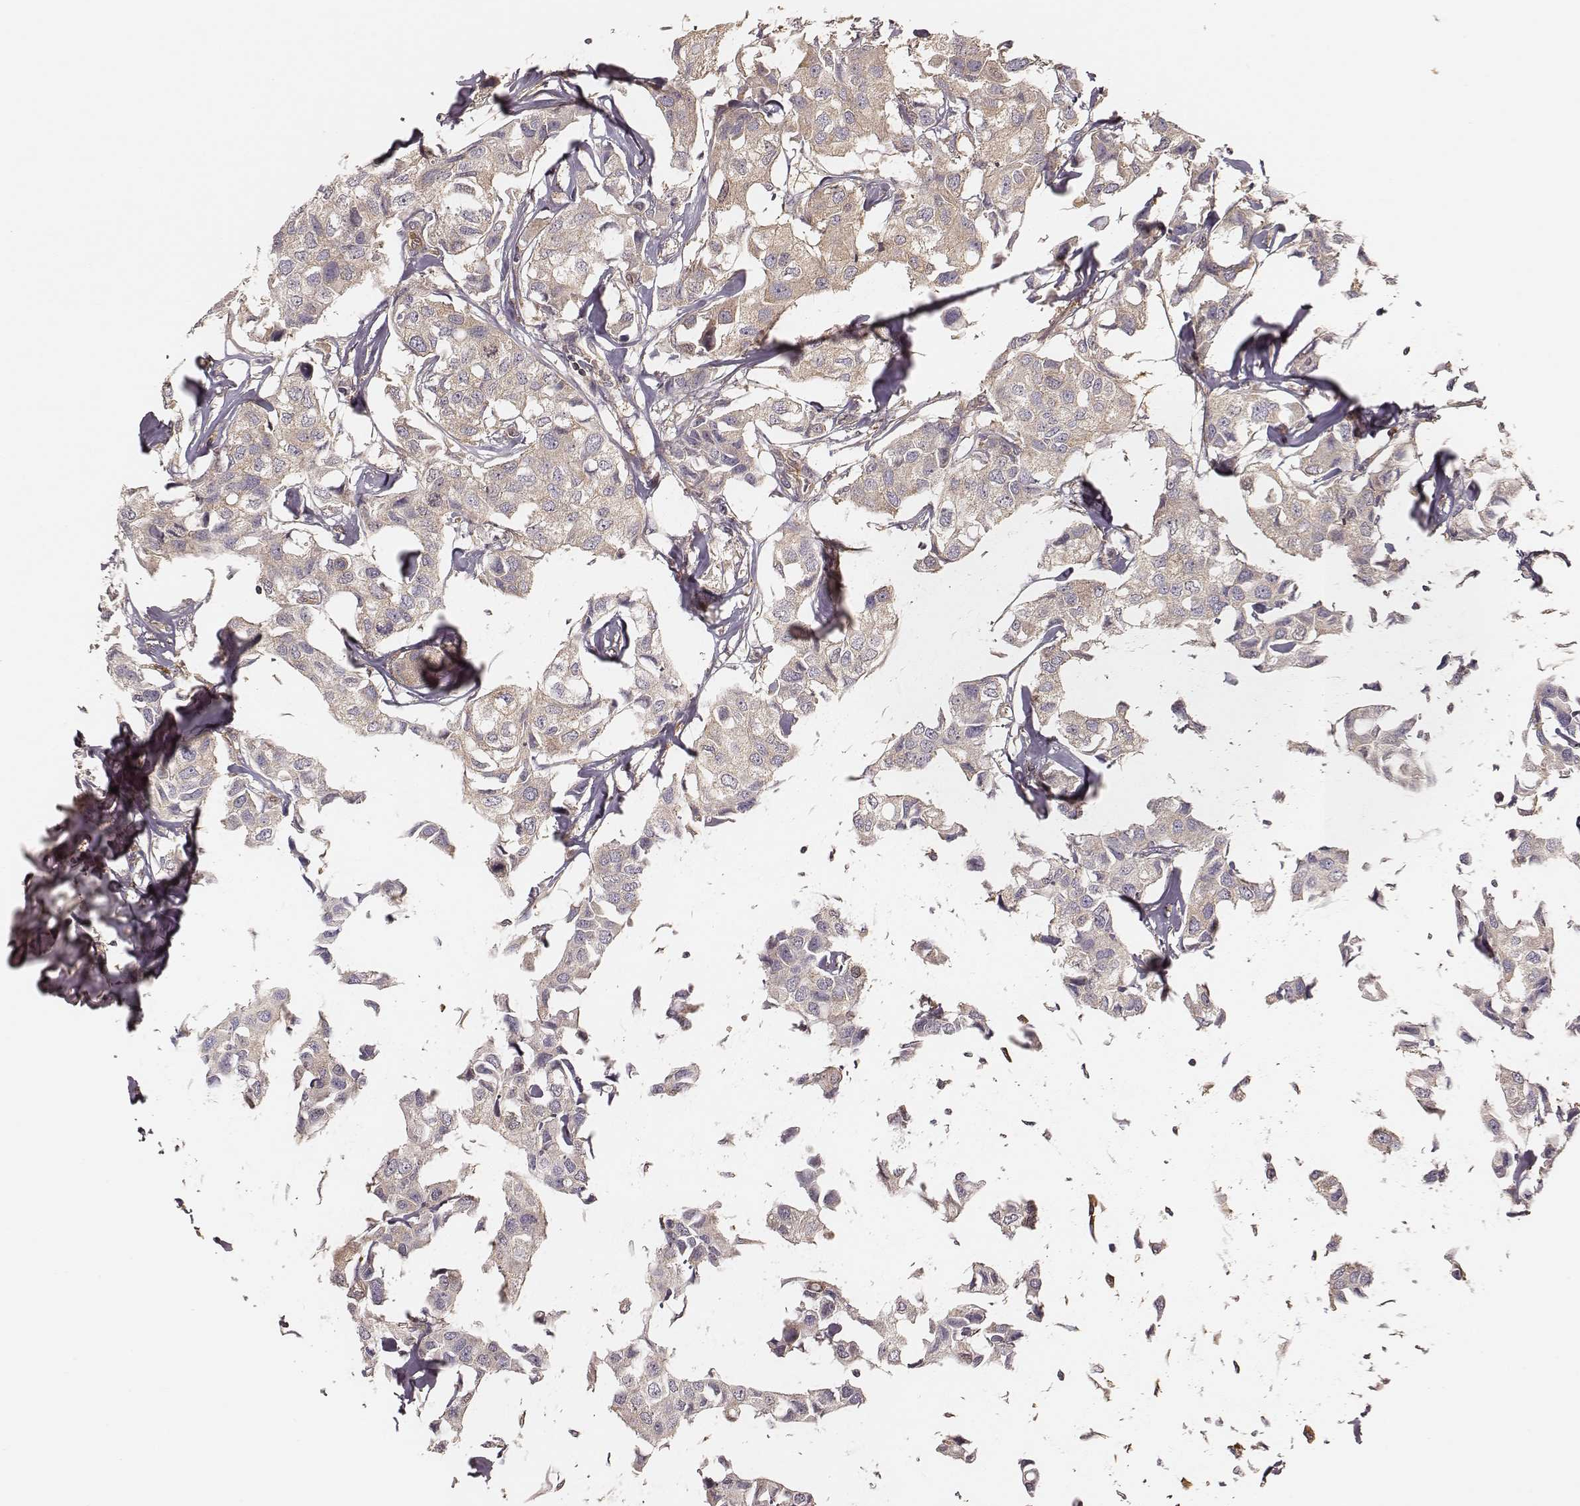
{"staining": {"intensity": "weak", "quantity": "<25%", "location": "cytoplasmic/membranous"}, "tissue": "breast cancer", "cell_type": "Tumor cells", "image_type": "cancer", "snomed": [{"axis": "morphology", "description": "Duct carcinoma"}, {"axis": "topography", "description": "Breast"}], "caption": "IHC photomicrograph of neoplastic tissue: intraductal carcinoma (breast) stained with DAB exhibits no significant protein positivity in tumor cells. (Brightfield microscopy of DAB immunohistochemistry (IHC) at high magnification).", "gene": "CARS1", "patient": {"sex": "female", "age": 80}}